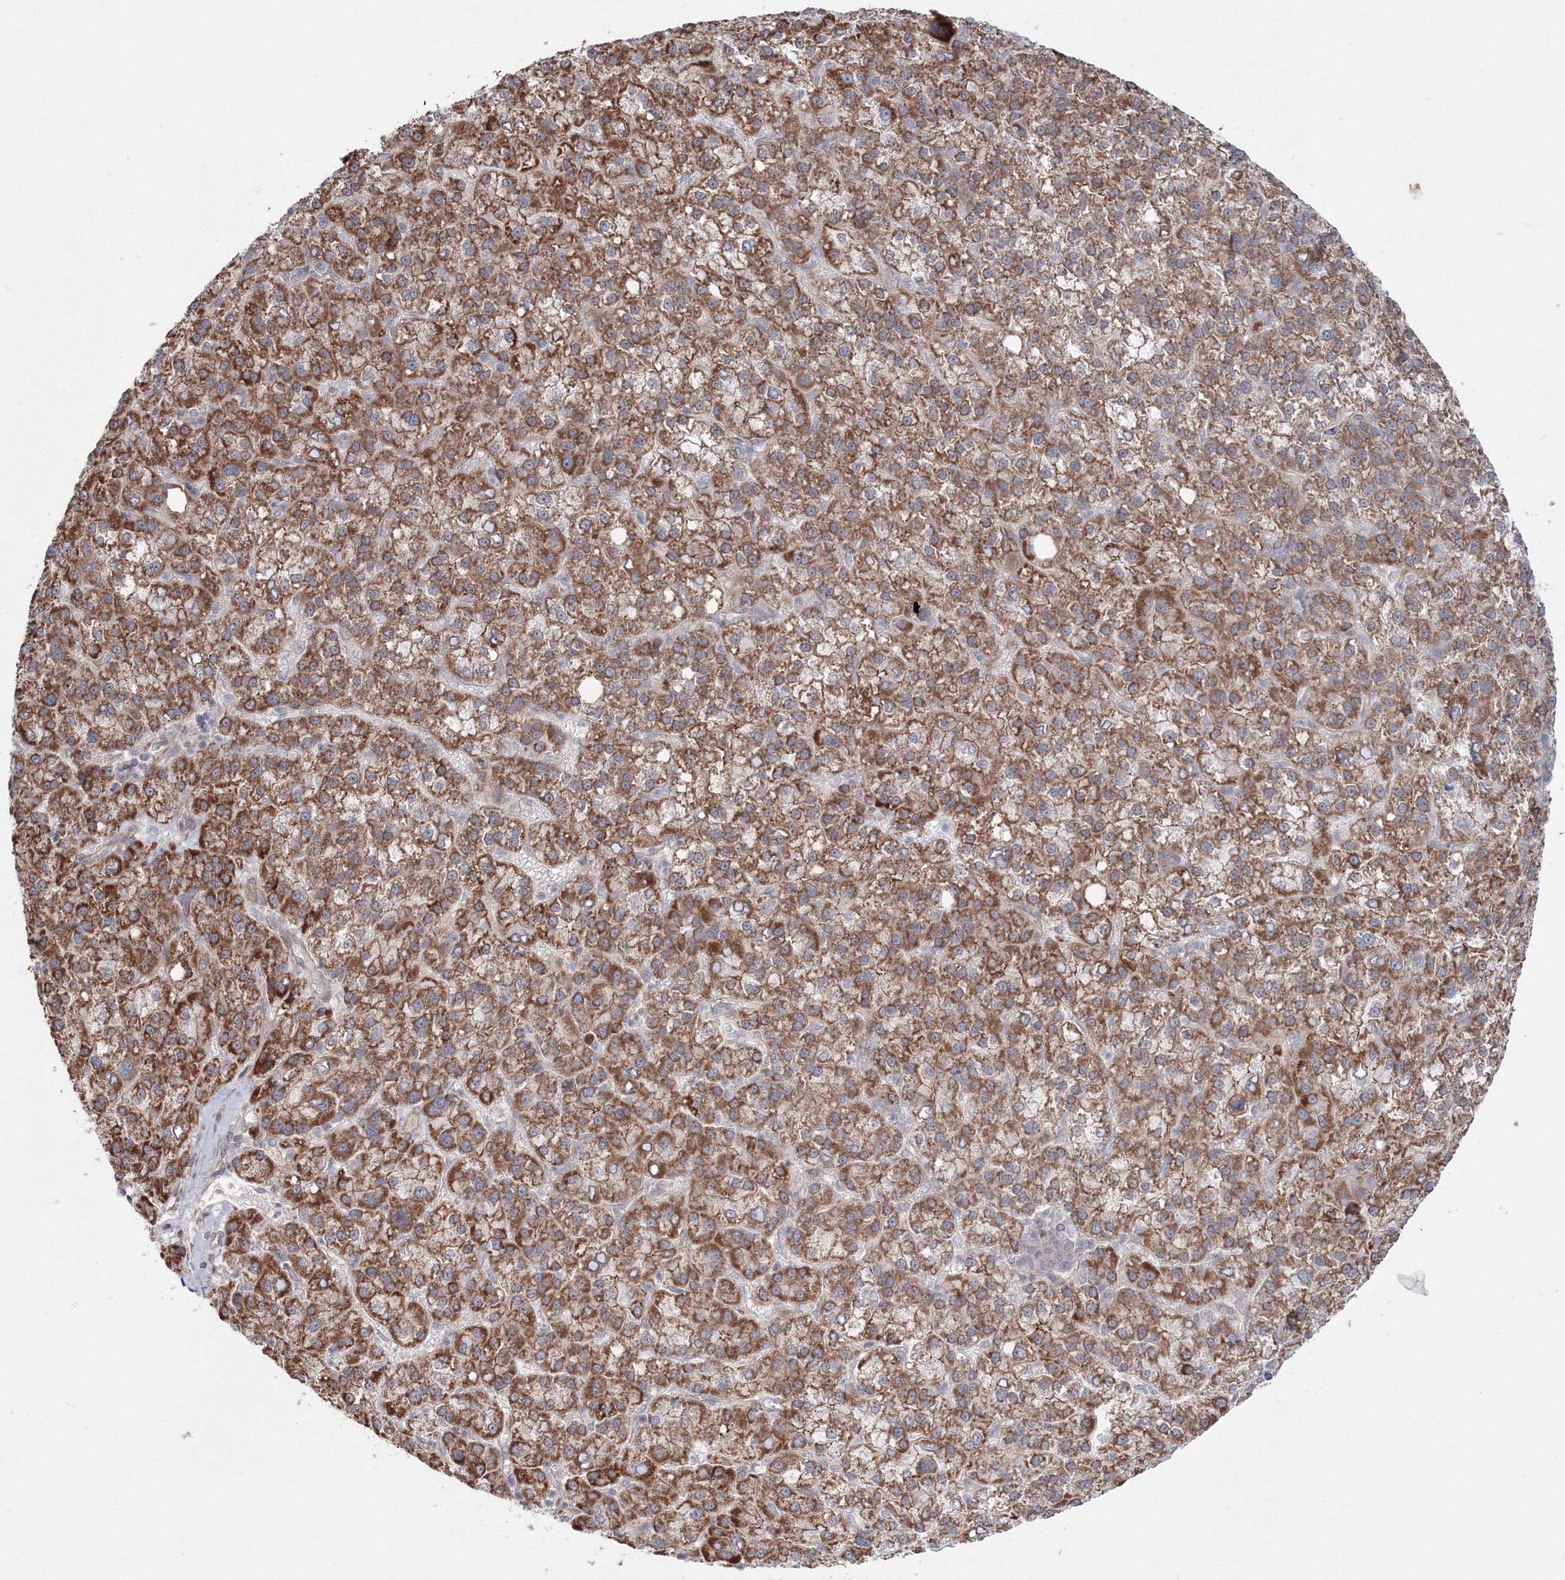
{"staining": {"intensity": "moderate", "quantity": ">75%", "location": "cytoplasmic/membranous"}, "tissue": "liver cancer", "cell_type": "Tumor cells", "image_type": "cancer", "snomed": [{"axis": "morphology", "description": "Carcinoma, Hepatocellular, NOS"}, {"axis": "topography", "description": "Liver"}], "caption": "This is a histology image of IHC staining of liver hepatocellular carcinoma, which shows moderate positivity in the cytoplasmic/membranous of tumor cells.", "gene": "SH3PXD2A", "patient": {"sex": "female", "age": 58}}